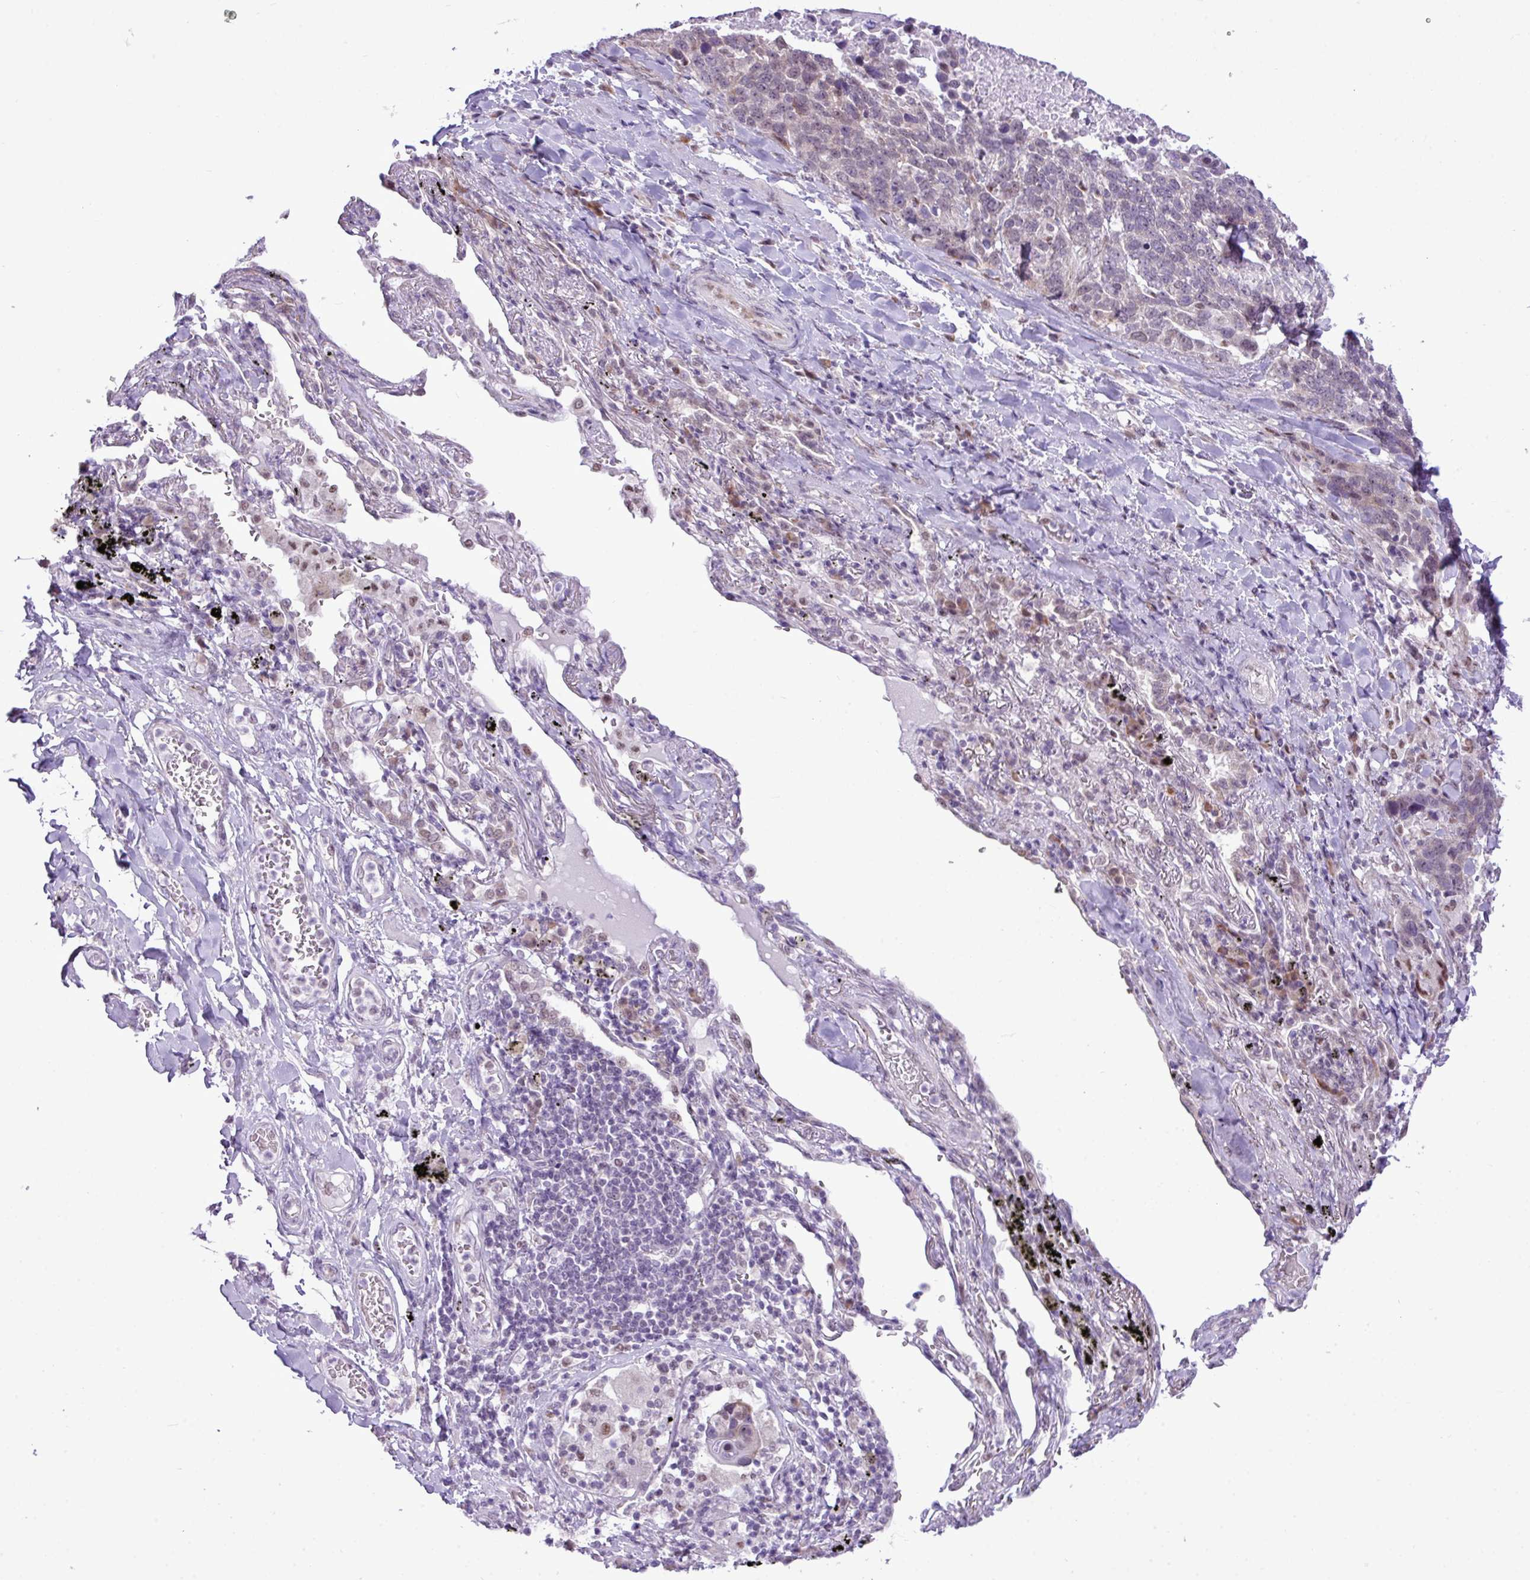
{"staining": {"intensity": "negative", "quantity": "none", "location": "none"}, "tissue": "lung cancer", "cell_type": "Tumor cells", "image_type": "cancer", "snomed": [{"axis": "morphology", "description": "Squamous cell carcinoma, NOS"}, {"axis": "topography", "description": "Lung"}], "caption": "Image shows no significant protein positivity in tumor cells of squamous cell carcinoma (lung). (DAB IHC, high magnification).", "gene": "ELOA2", "patient": {"sex": "male", "age": 66}}